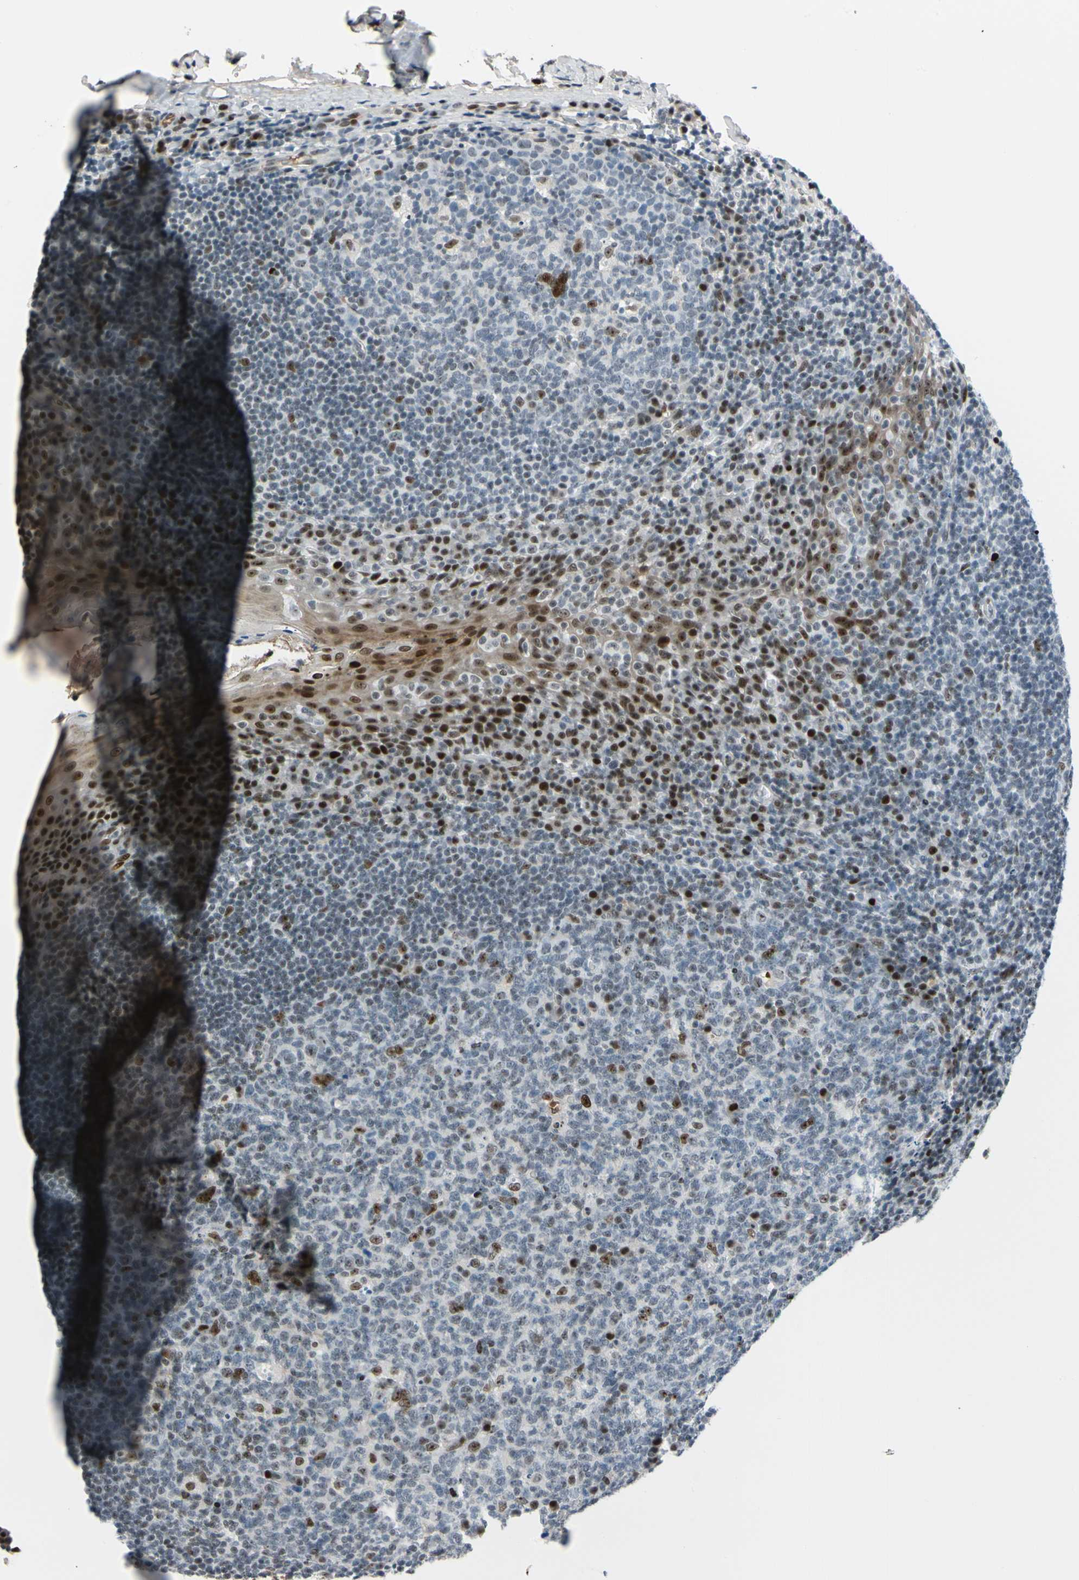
{"staining": {"intensity": "weak", "quantity": "<25%", "location": "nuclear"}, "tissue": "tonsil", "cell_type": "Germinal center cells", "image_type": "normal", "snomed": [{"axis": "morphology", "description": "Normal tissue, NOS"}, {"axis": "topography", "description": "Tonsil"}], "caption": "Germinal center cells are negative for protein expression in benign human tonsil. (DAB immunohistochemistry with hematoxylin counter stain).", "gene": "FOXO3", "patient": {"sex": "male", "age": 17}}